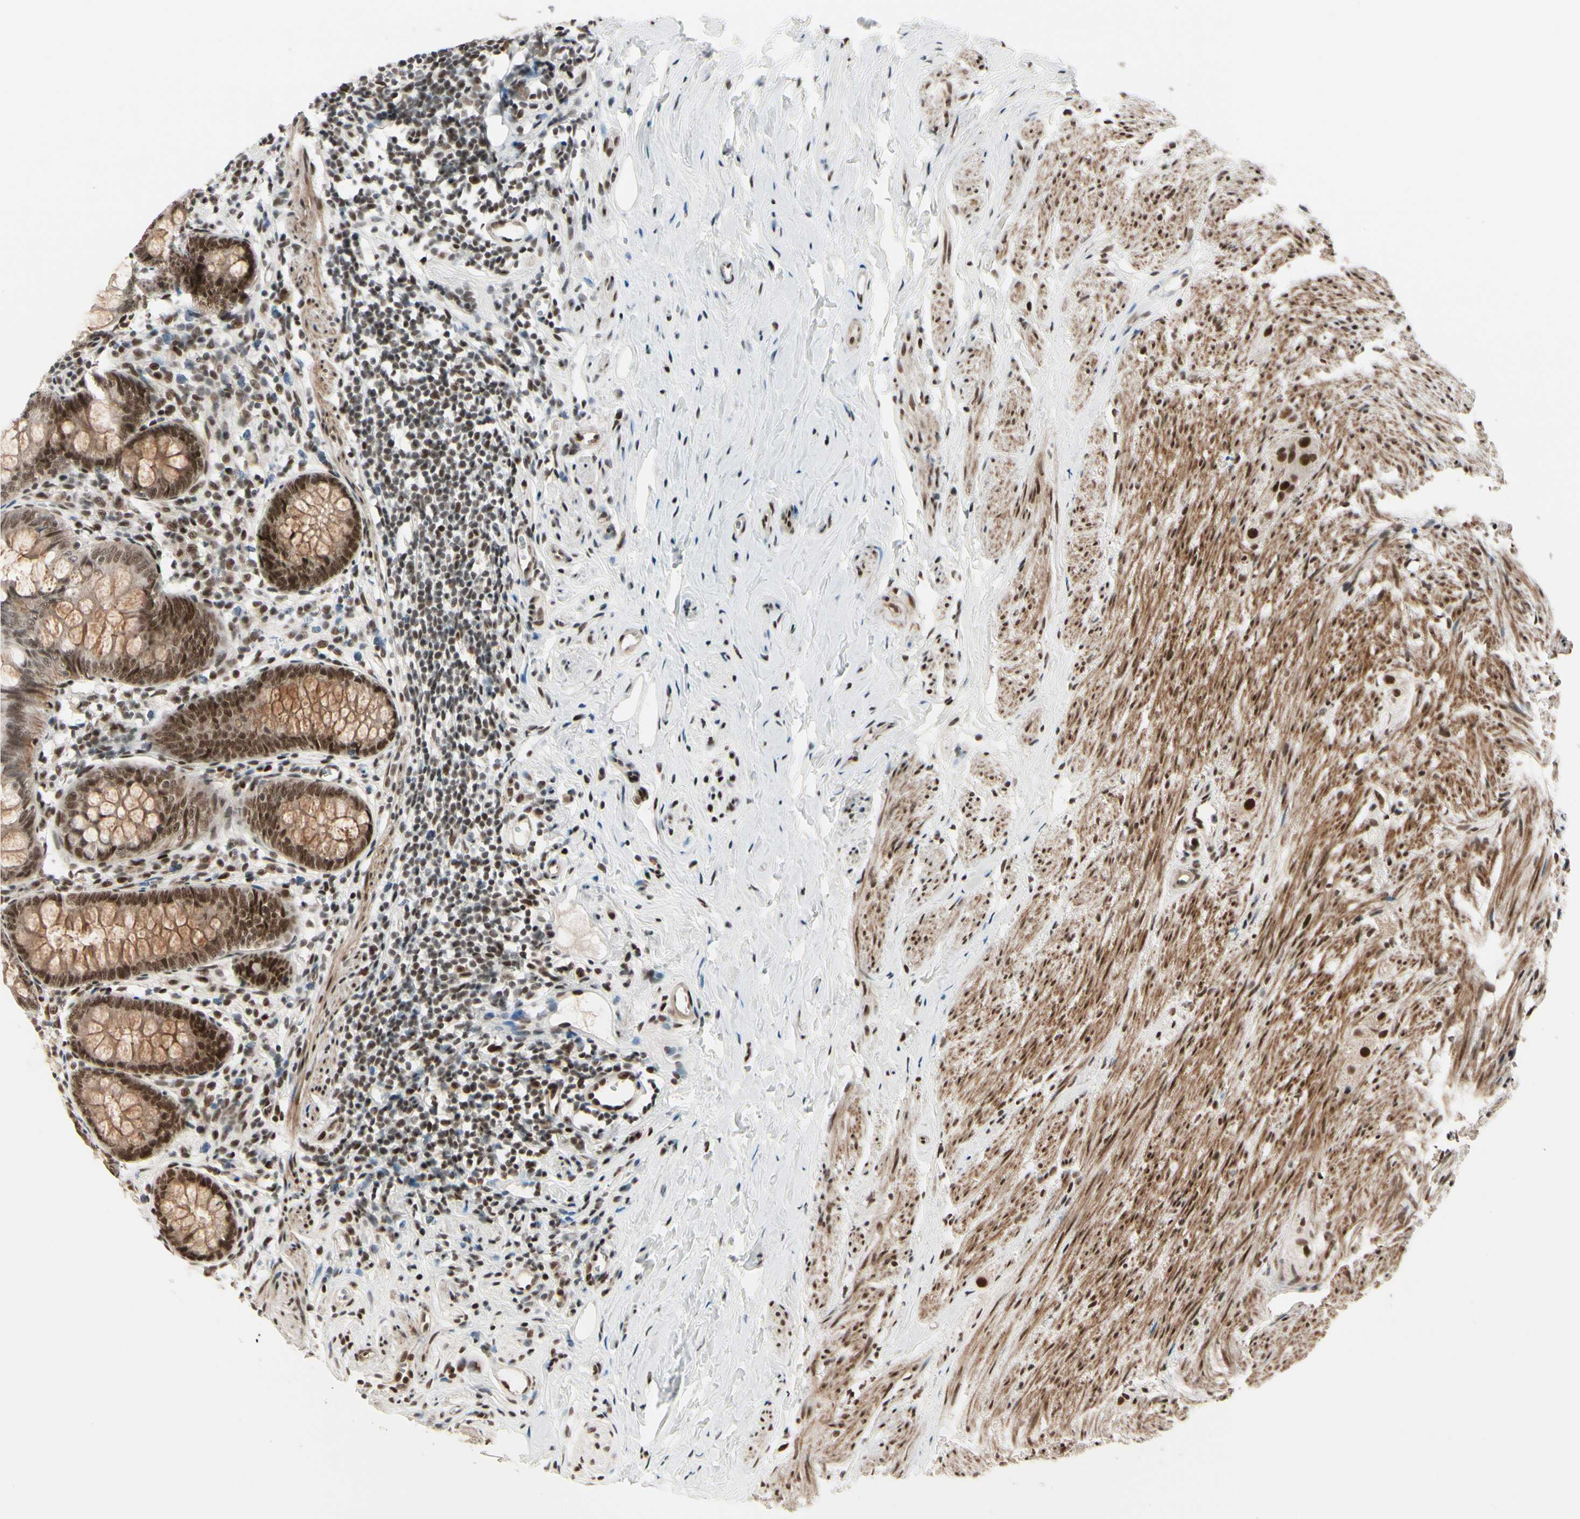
{"staining": {"intensity": "strong", "quantity": ">75%", "location": "cytoplasmic/membranous,nuclear"}, "tissue": "appendix", "cell_type": "Glandular cells", "image_type": "normal", "snomed": [{"axis": "morphology", "description": "Normal tissue, NOS"}, {"axis": "topography", "description": "Appendix"}], "caption": "Immunohistochemistry (IHC) image of normal appendix: human appendix stained using immunohistochemistry (IHC) reveals high levels of strong protein expression localized specifically in the cytoplasmic/membranous,nuclear of glandular cells, appearing as a cytoplasmic/membranous,nuclear brown color.", "gene": "CHAMP1", "patient": {"sex": "female", "age": 77}}